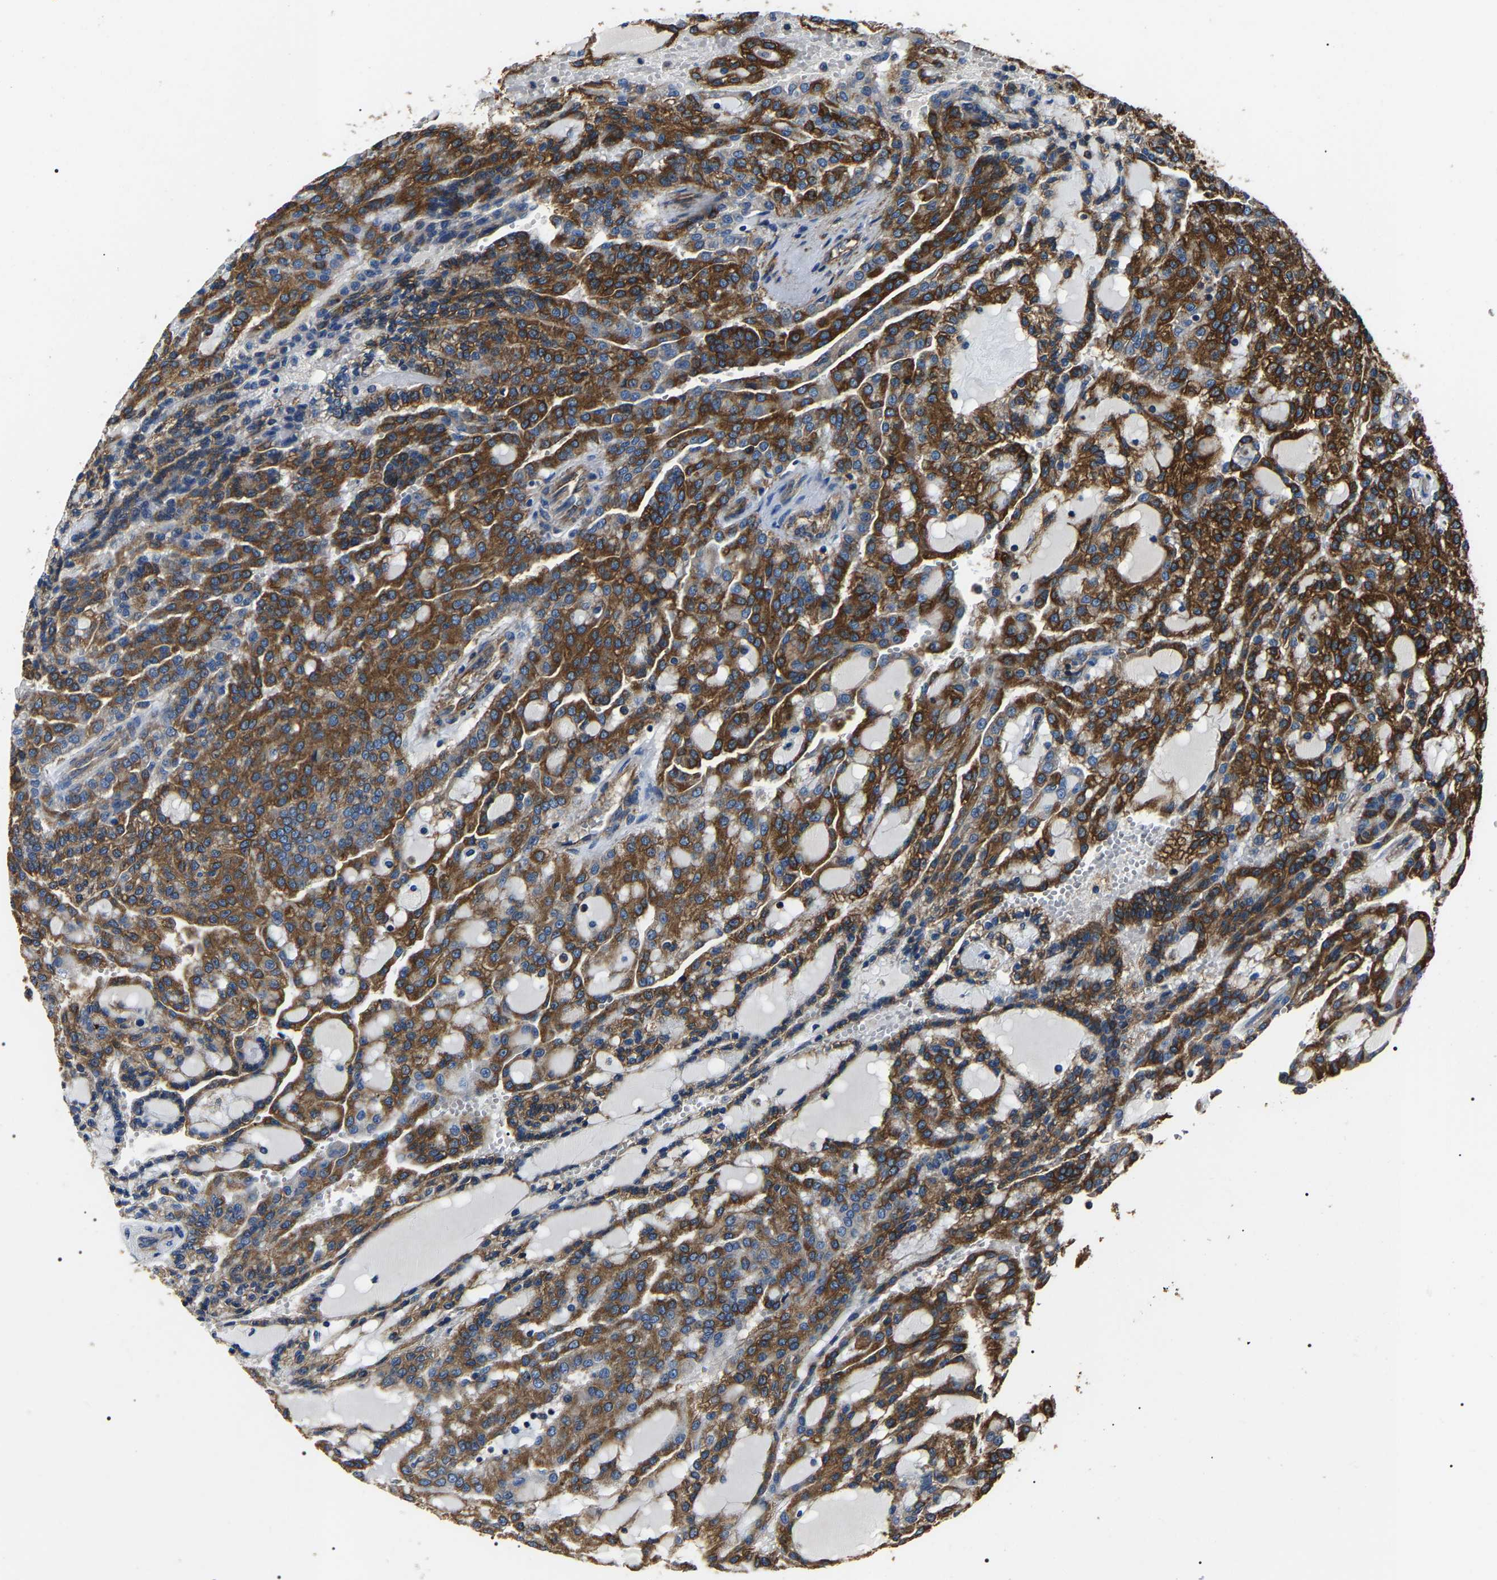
{"staining": {"intensity": "strong", "quantity": ">75%", "location": "cytoplasmic/membranous"}, "tissue": "renal cancer", "cell_type": "Tumor cells", "image_type": "cancer", "snomed": [{"axis": "morphology", "description": "Adenocarcinoma, NOS"}, {"axis": "topography", "description": "Kidney"}], "caption": "DAB (3,3'-diaminobenzidine) immunohistochemical staining of adenocarcinoma (renal) shows strong cytoplasmic/membranous protein expression in about >75% of tumor cells. The staining is performed using DAB brown chromogen to label protein expression. The nuclei are counter-stained blue using hematoxylin.", "gene": "HSCB", "patient": {"sex": "male", "age": 63}}